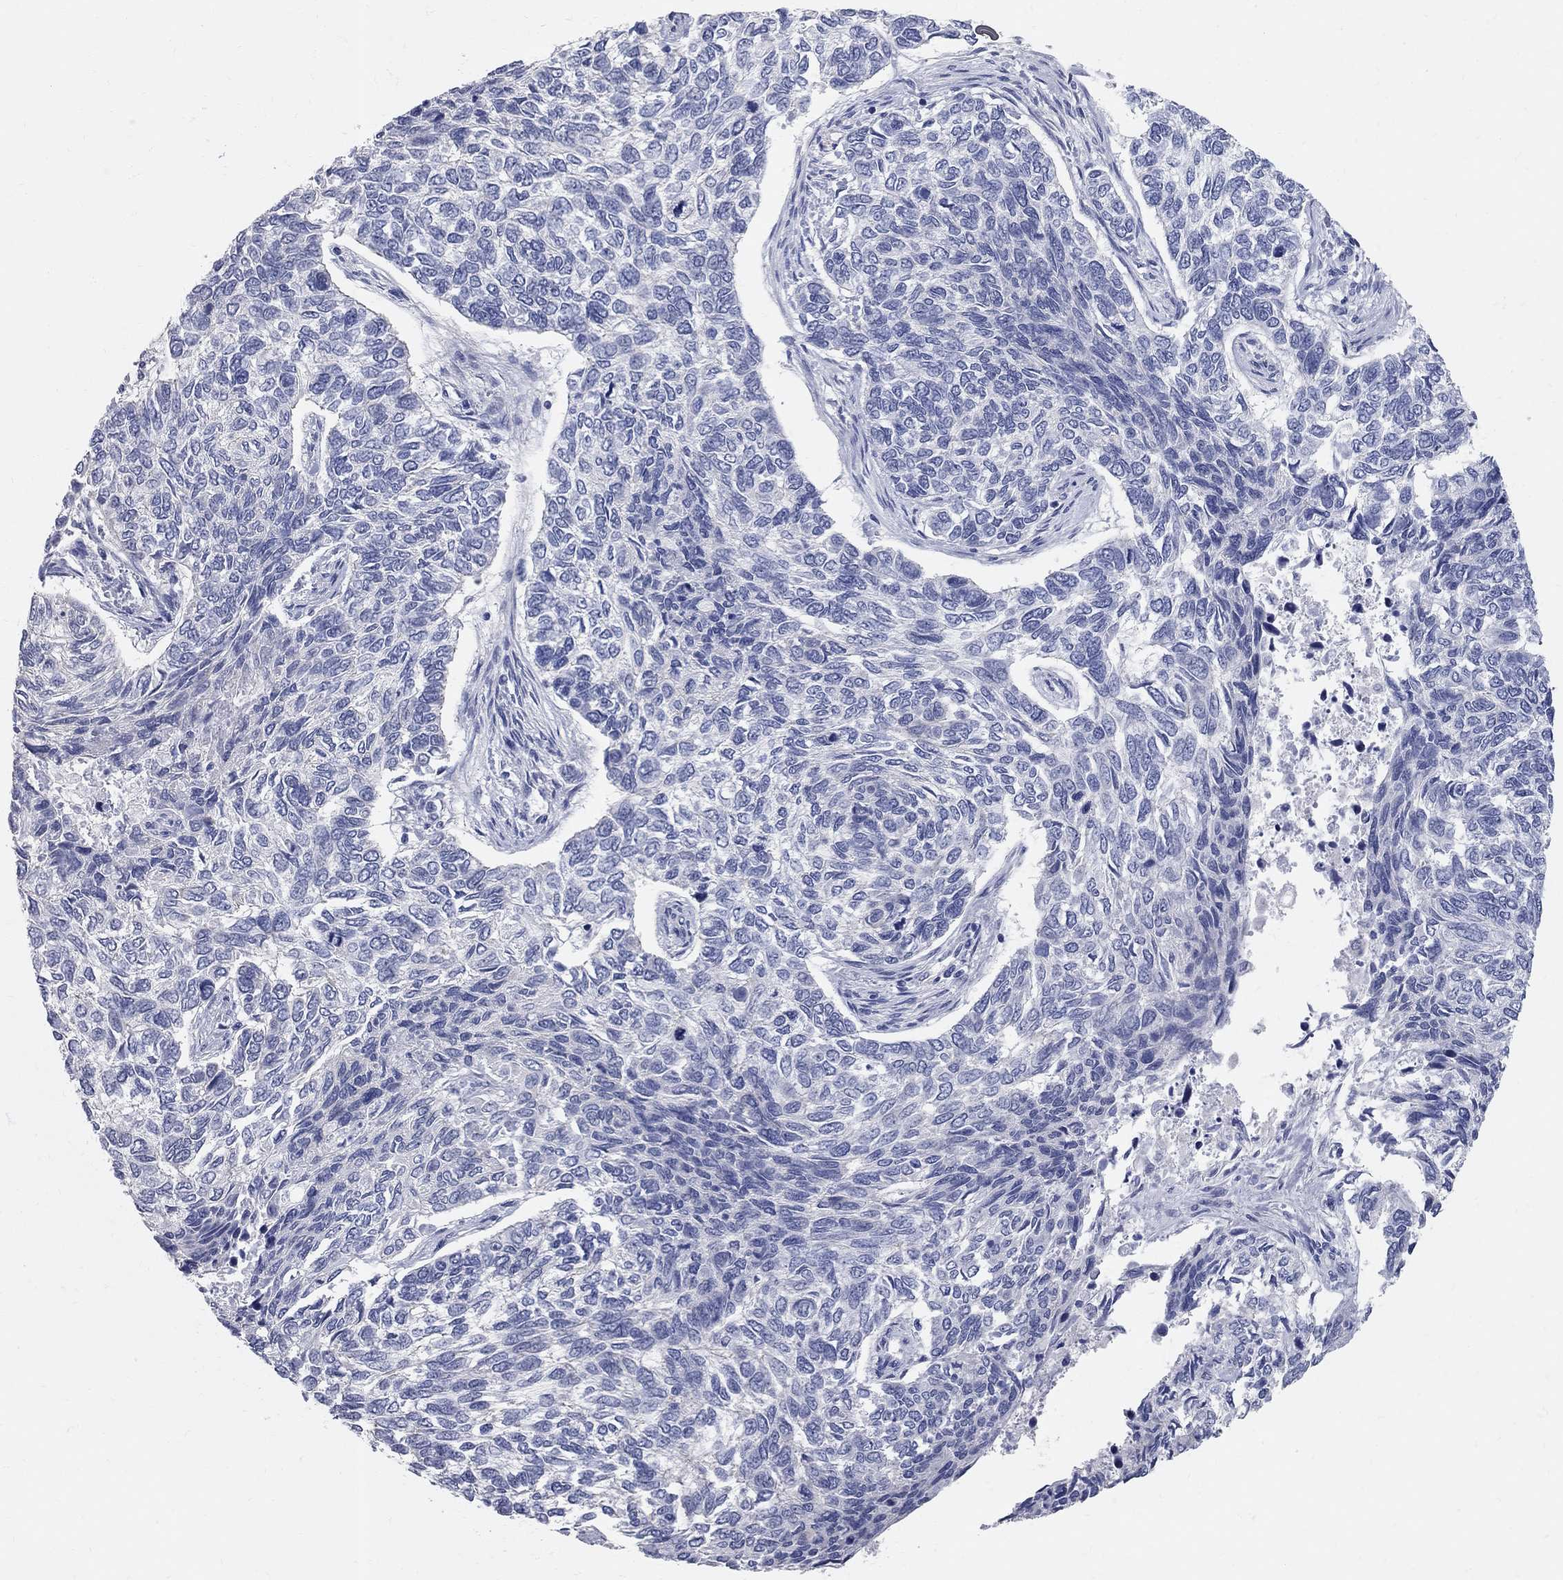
{"staining": {"intensity": "negative", "quantity": "none", "location": "none"}, "tissue": "skin cancer", "cell_type": "Tumor cells", "image_type": "cancer", "snomed": [{"axis": "morphology", "description": "Basal cell carcinoma"}, {"axis": "topography", "description": "Skin"}], "caption": "Immunohistochemical staining of basal cell carcinoma (skin) demonstrates no significant positivity in tumor cells.", "gene": "AOX1", "patient": {"sex": "female", "age": 65}}